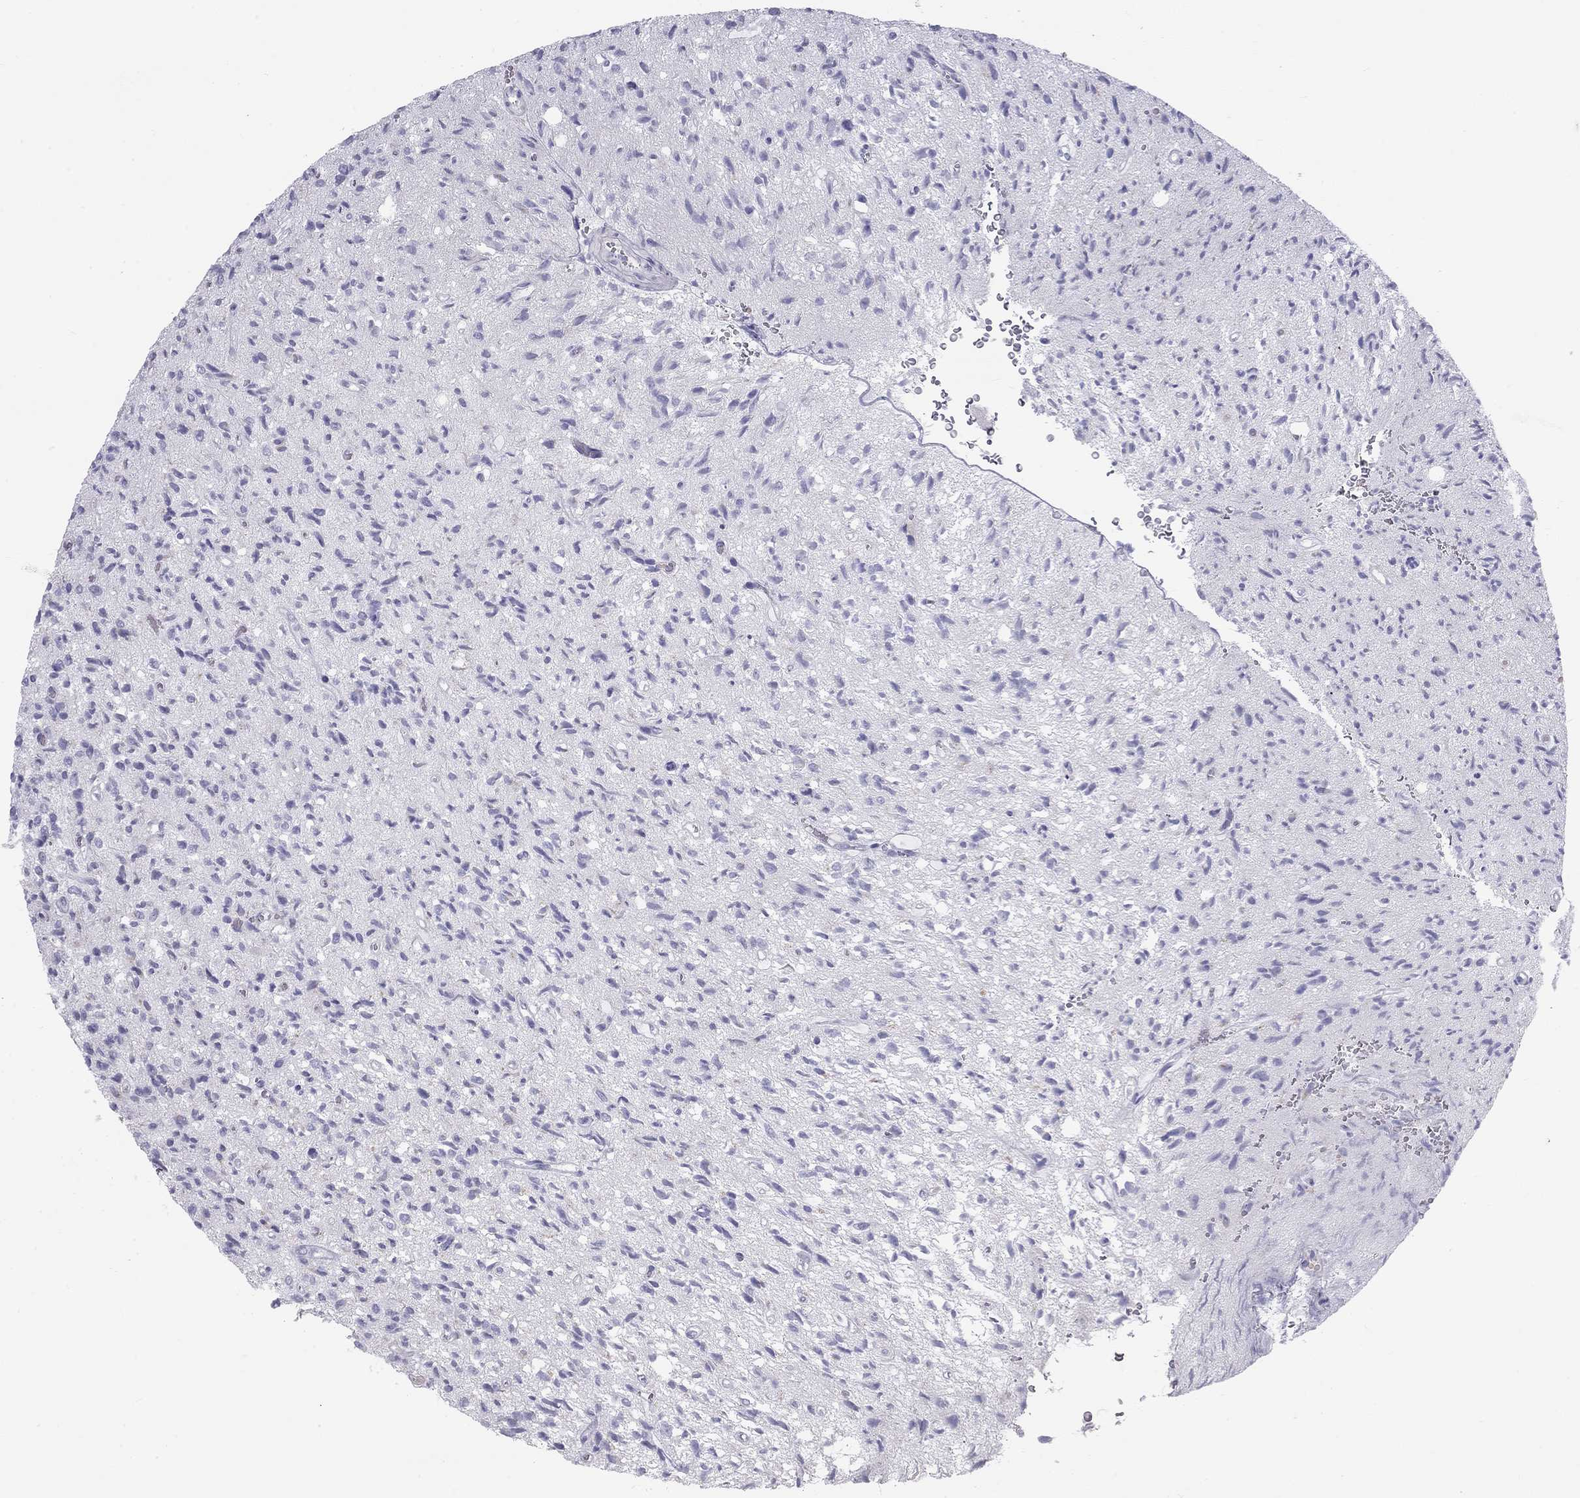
{"staining": {"intensity": "negative", "quantity": "none", "location": "none"}, "tissue": "glioma", "cell_type": "Tumor cells", "image_type": "cancer", "snomed": [{"axis": "morphology", "description": "Glioma, malignant, High grade"}, {"axis": "topography", "description": "Brain"}], "caption": "Tumor cells show no significant staining in malignant glioma (high-grade).", "gene": "TDRD6", "patient": {"sex": "male", "age": 64}}